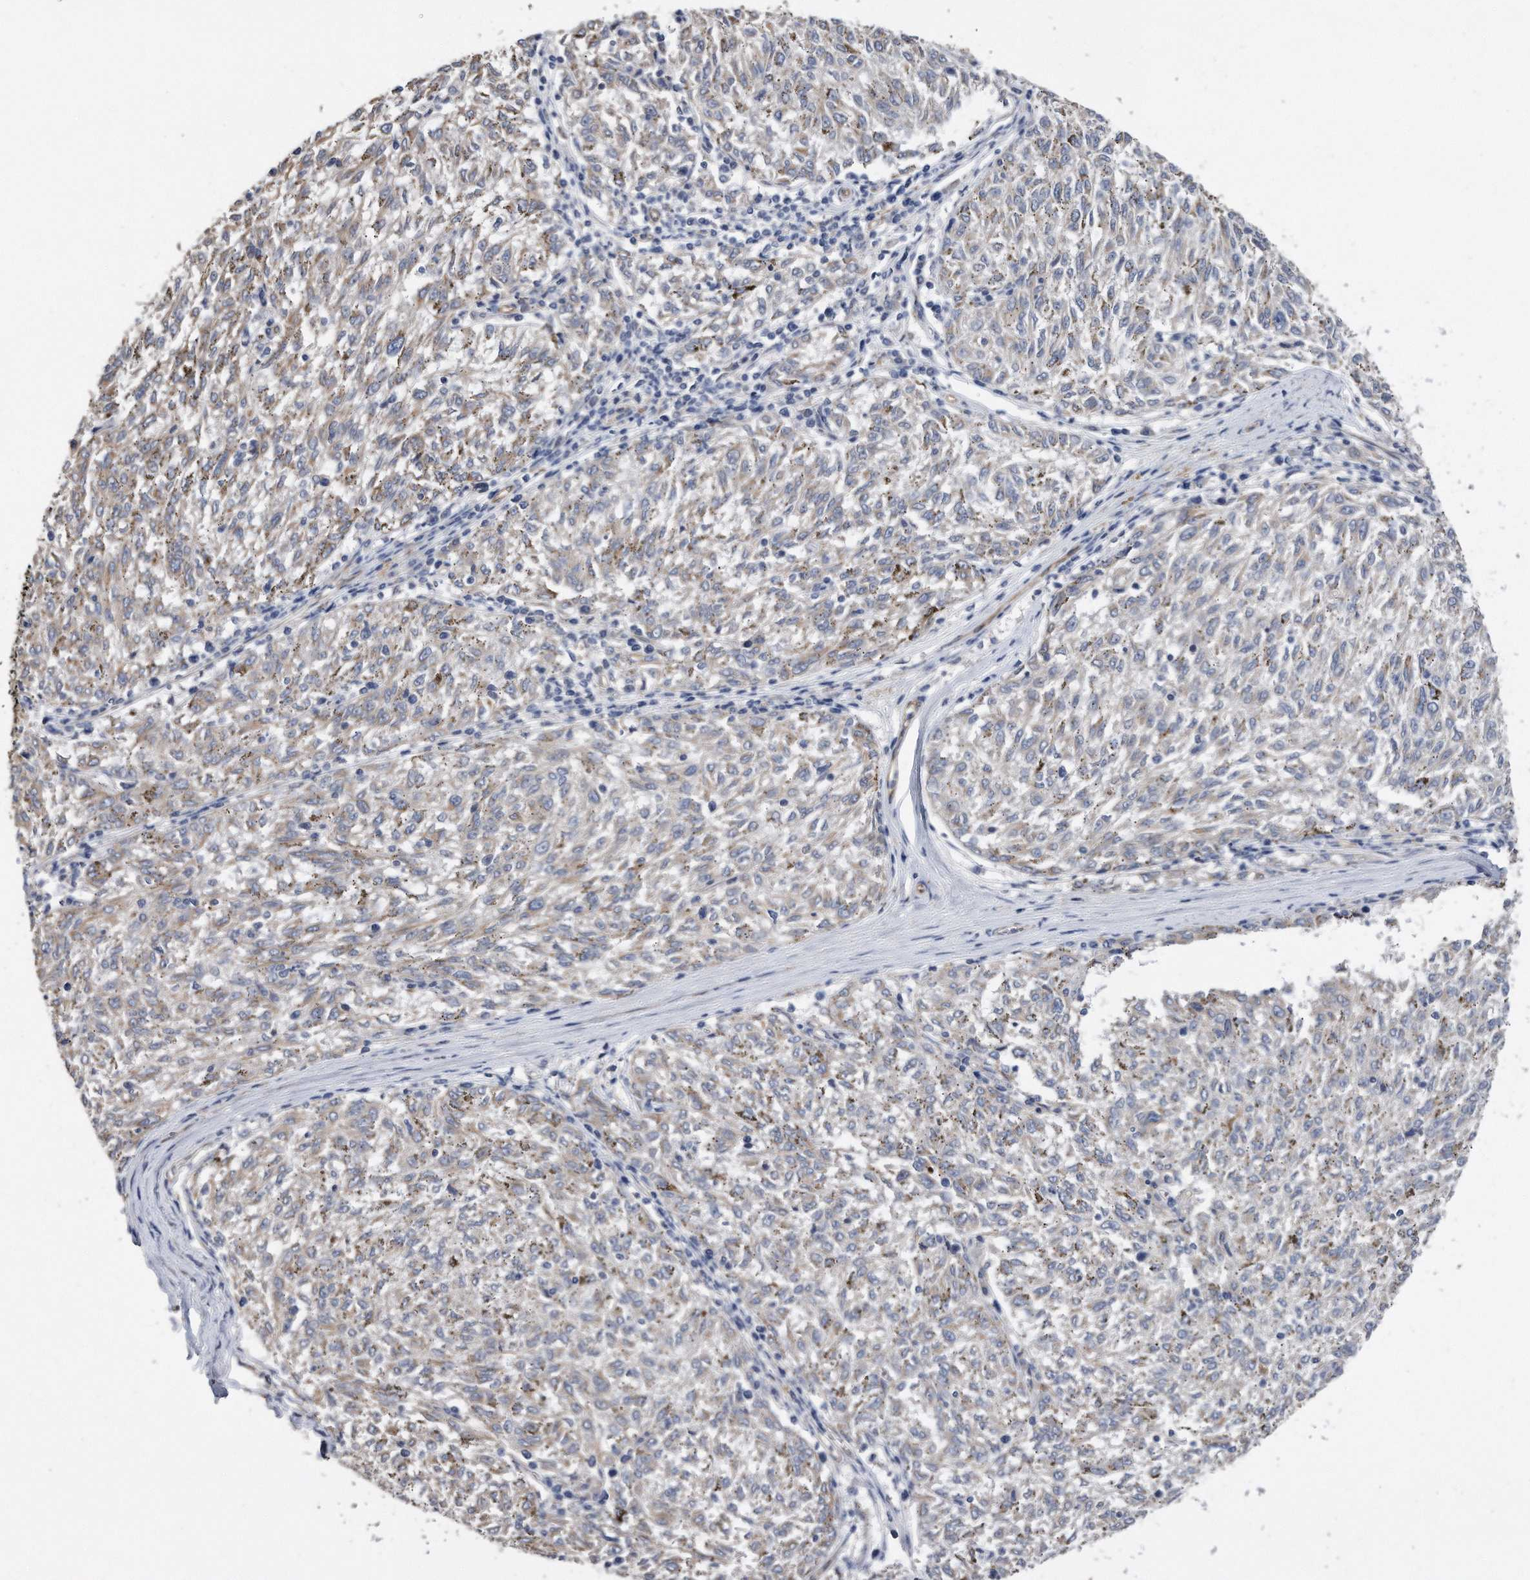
{"staining": {"intensity": "negative", "quantity": "none", "location": "none"}, "tissue": "melanoma", "cell_type": "Tumor cells", "image_type": "cancer", "snomed": [{"axis": "morphology", "description": "Malignant melanoma, NOS"}, {"axis": "topography", "description": "Skin"}], "caption": "The image demonstrates no significant staining in tumor cells of malignant melanoma. Nuclei are stained in blue.", "gene": "GPC1", "patient": {"sex": "female", "age": 72}}